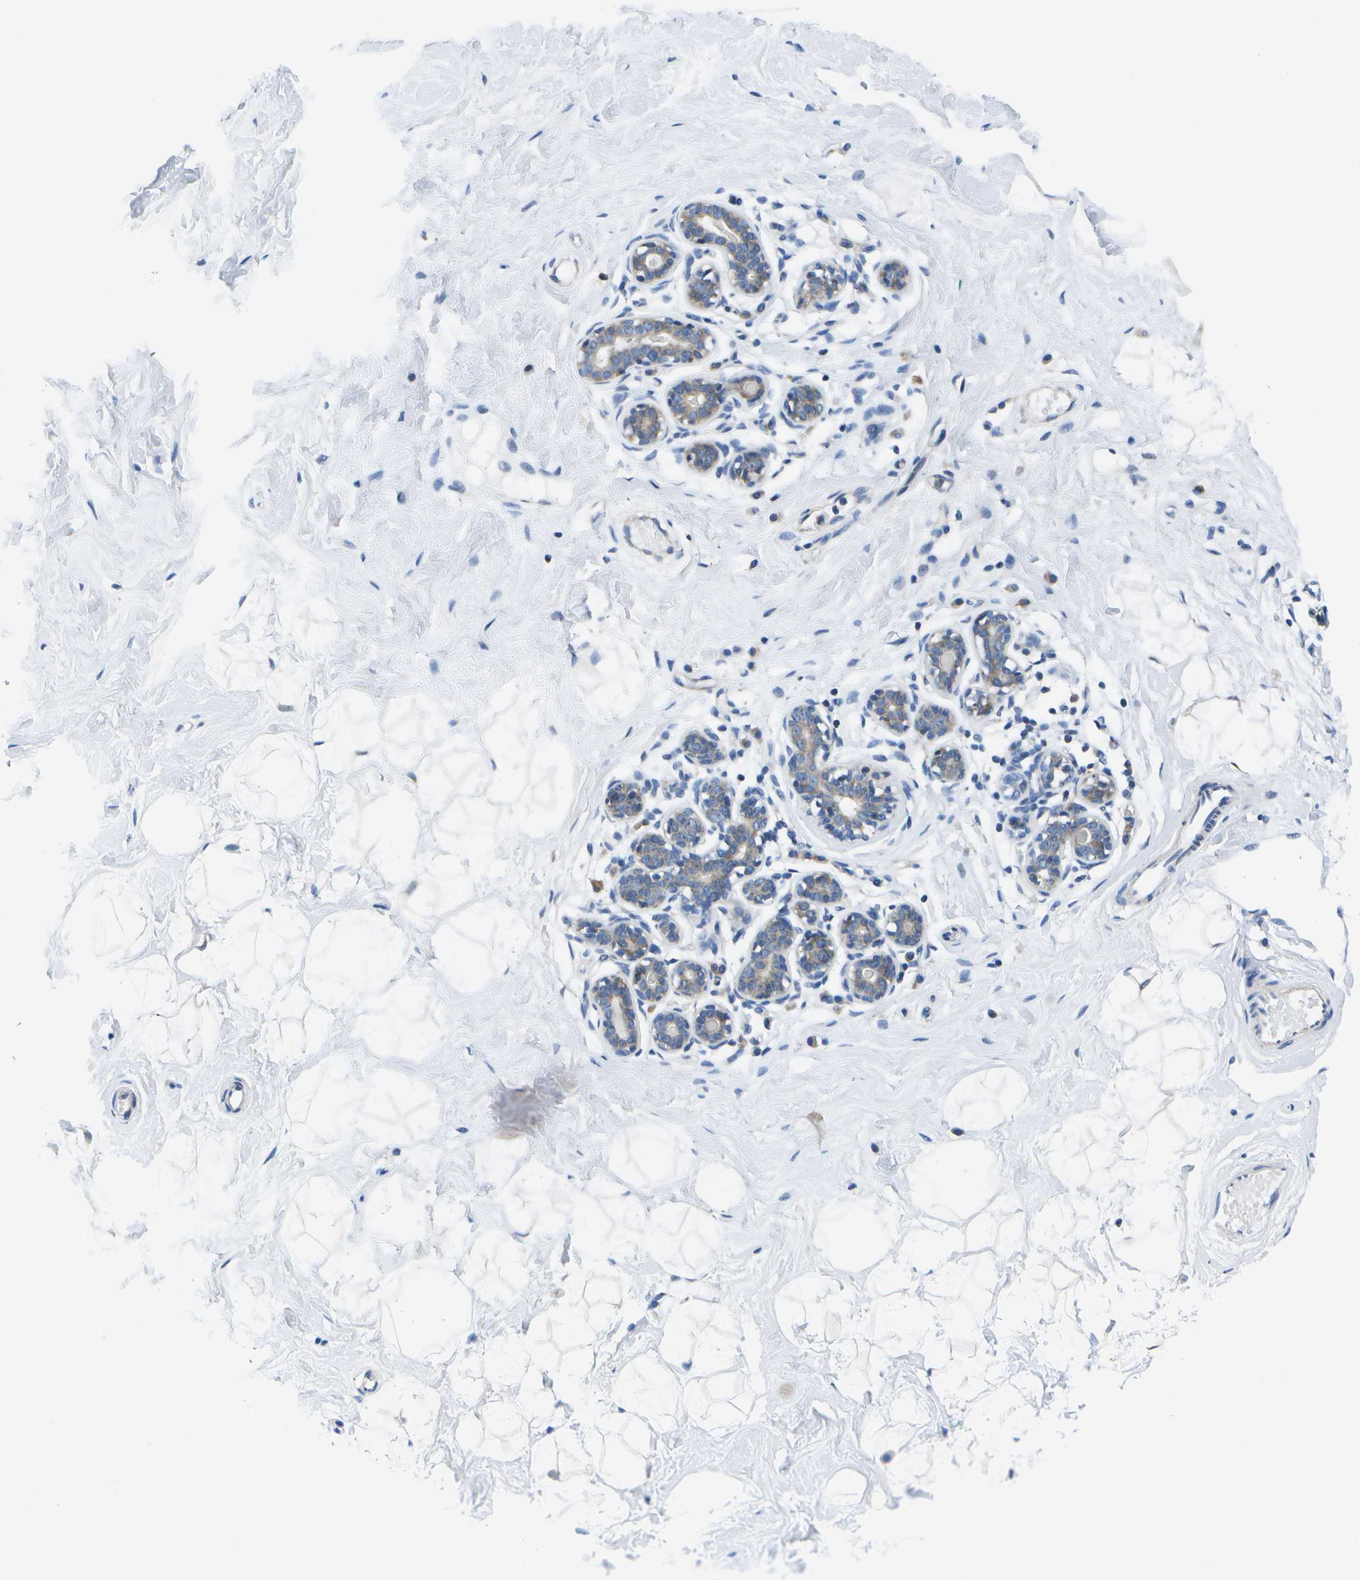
{"staining": {"intensity": "negative", "quantity": "none", "location": "none"}, "tissue": "breast", "cell_type": "Adipocytes", "image_type": "normal", "snomed": [{"axis": "morphology", "description": "Normal tissue, NOS"}, {"axis": "topography", "description": "Breast"}], "caption": "There is no significant positivity in adipocytes of breast. (DAB (3,3'-diaminobenzidine) immunohistochemistry visualized using brightfield microscopy, high magnification).", "gene": "GDF5", "patient": {"sex": "female", "age": 23}}